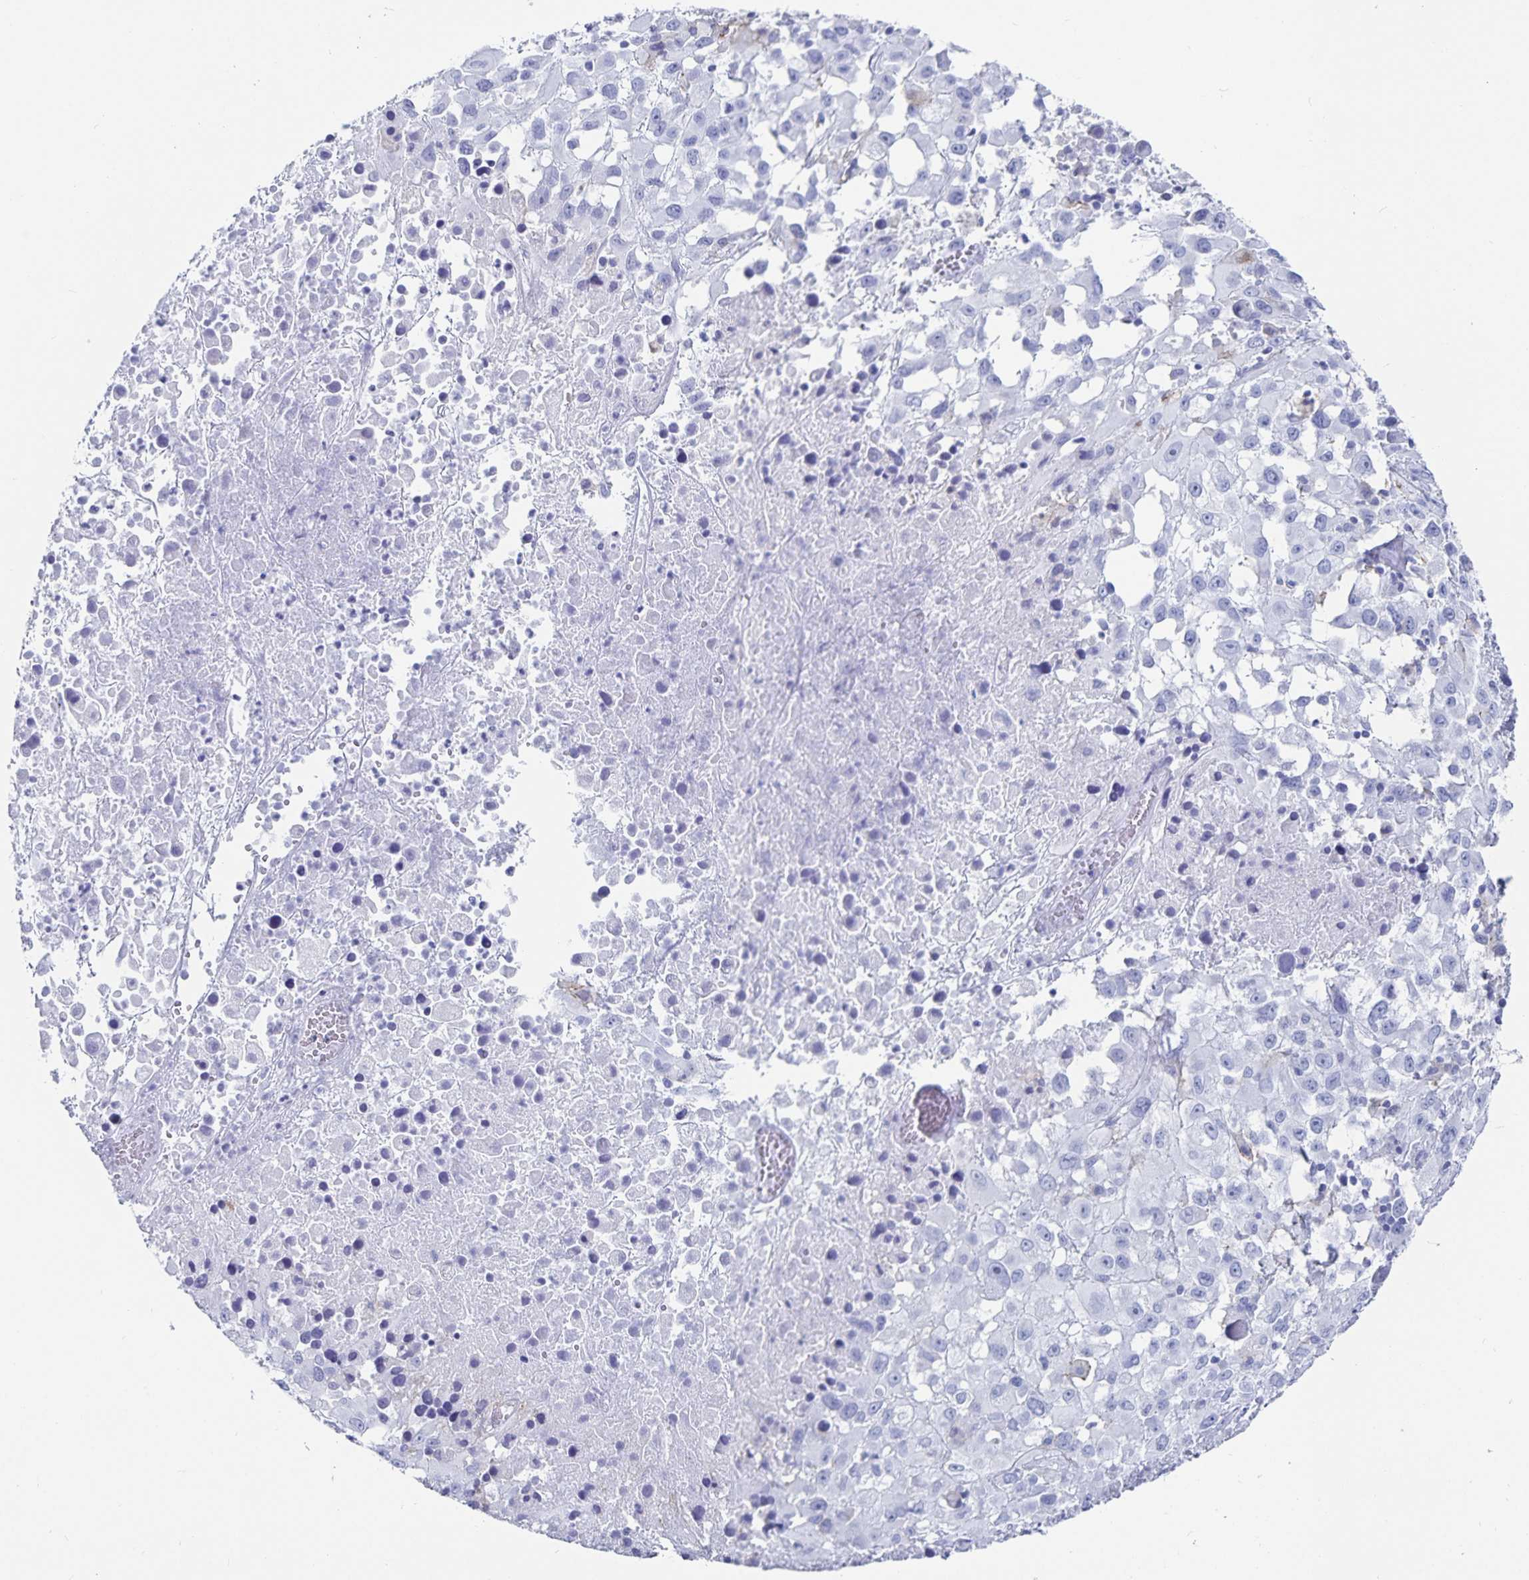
{"staining": {"intensity": "negative", "quantity": "none", "location": "none"}, "tissue": "melanoma", "cell_type": "Tumor cells", "image_type": "cancer", "snomed": [{"axis": "morphology", "description": "Malignant melanoma, Metastatic site"}, {"axis": "topography", "description": "Soft tissue"}], "caption": "A histopathology image of human melanoma is negative for staining in tumor cells.", "gene": "C19orf73", "patient": {"sex": "male", "age": 50}}